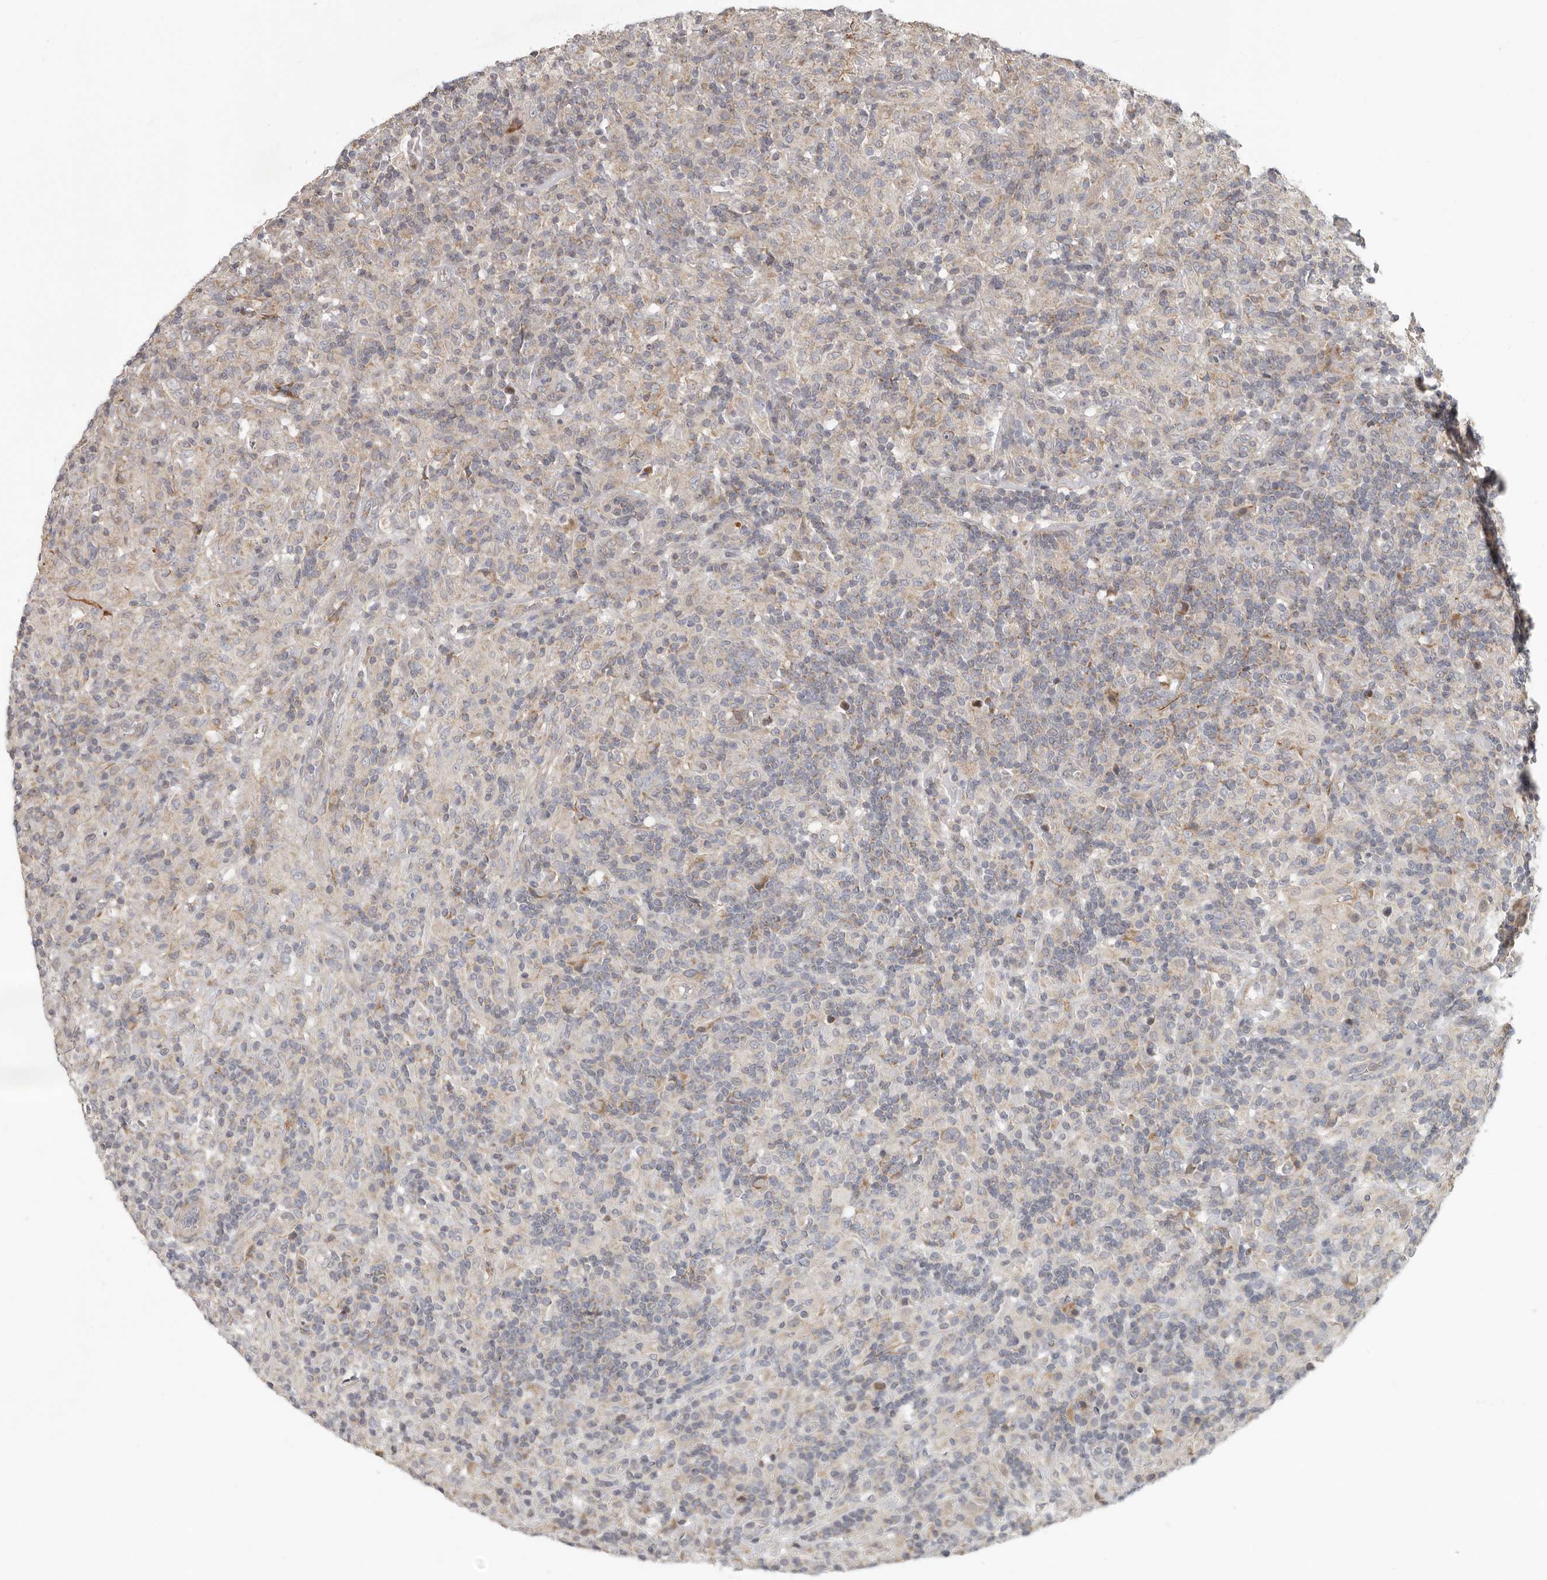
{"staining": {"intensity": "negative", "quantity": "none", "location": "none"}, "tissue": "lymphoma", "cell_type": "Tumor cells", "image_type": "cancer", "snomed": [{"axis": "morphology", "description": "Hodgkin's disease, NOS"}, {"axis": "topography", "description": "Lymph node"}], "caption": "DAB (3,3'-diaminobenzidine) immunohistochemical staining of lymphoma reveals no significant expression in tumor cells.", "gene": "UNK", "patient": {"sex": "male", "age": 70}}